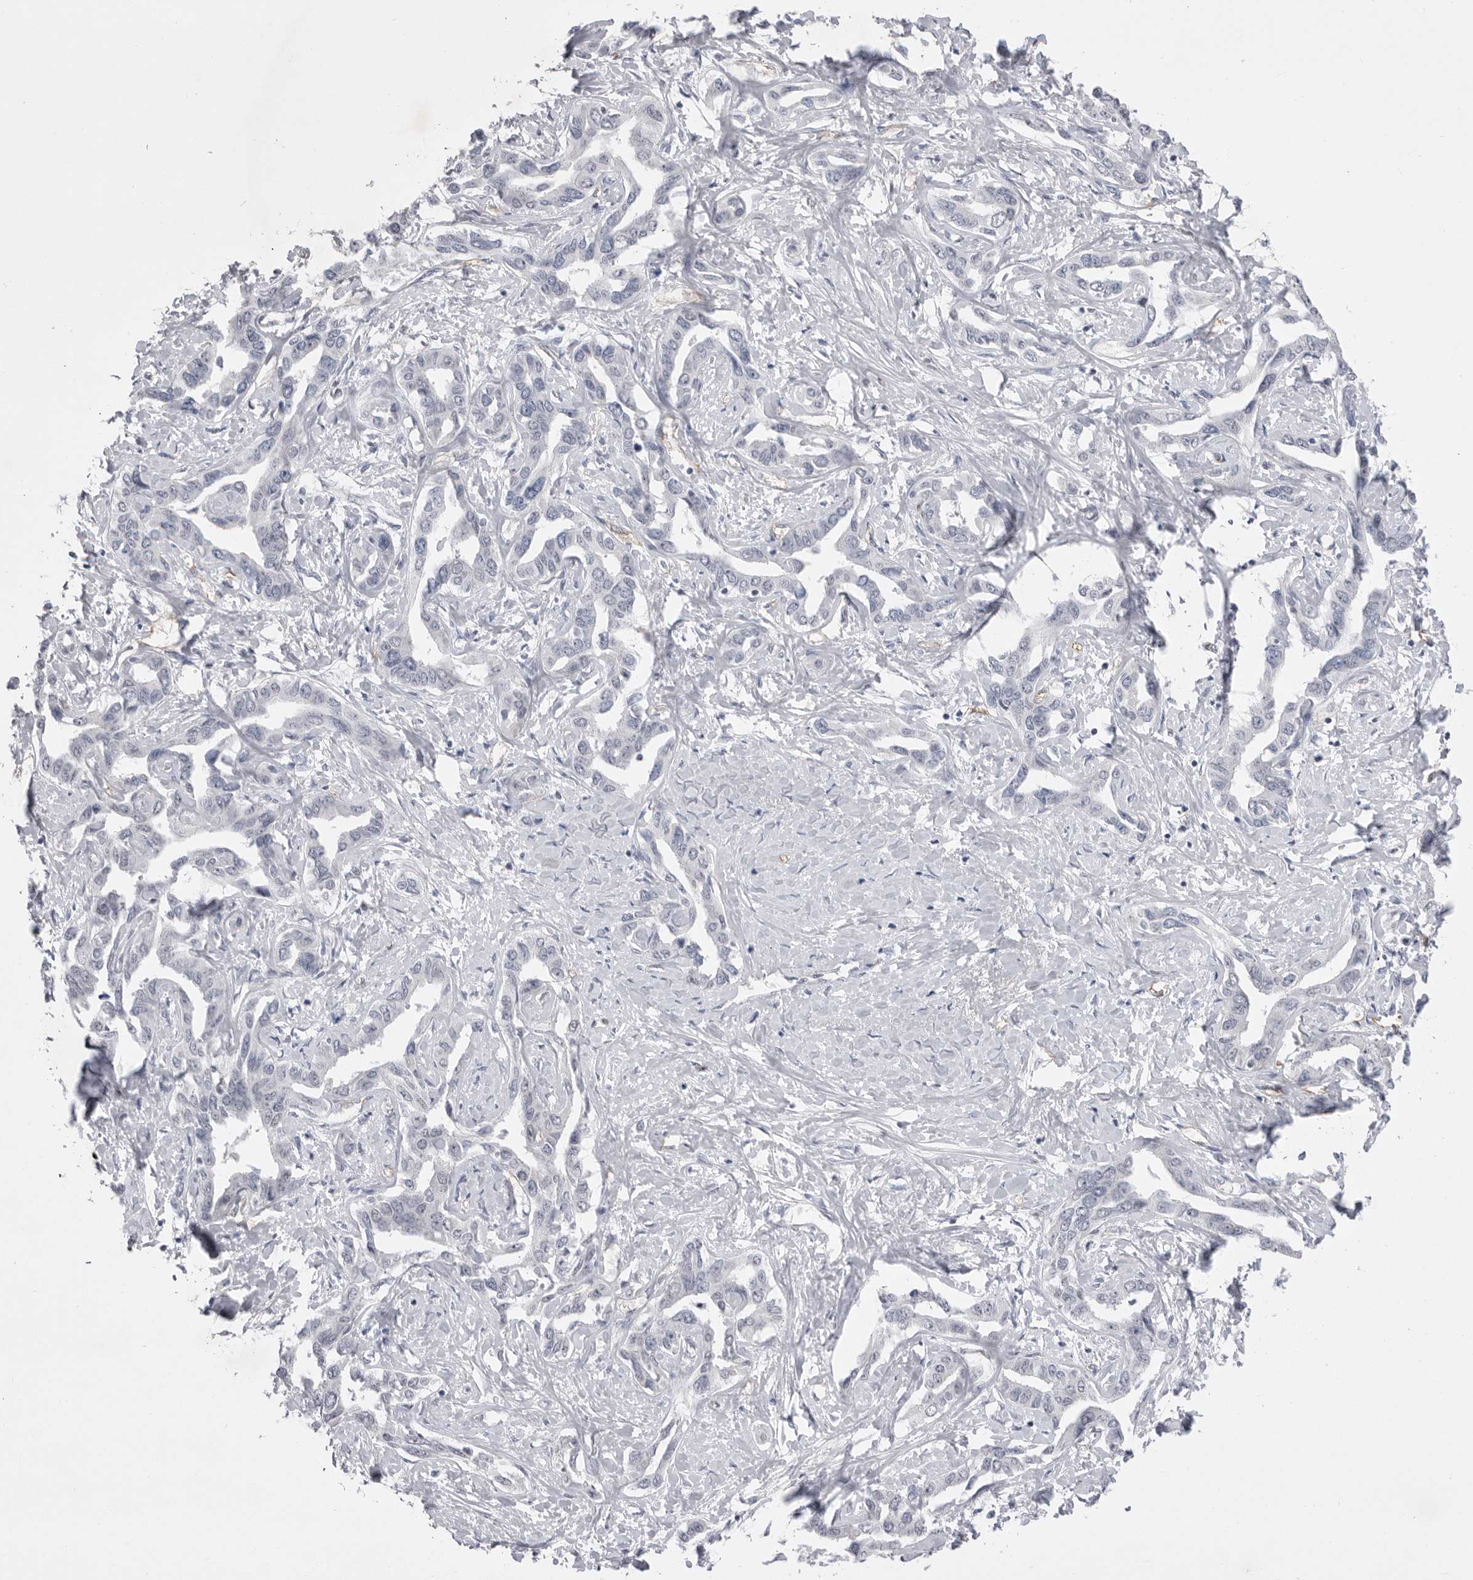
{"staining": {"intensity": "negative", "quantity": "none", "location": "none"}, "tissue": "liver cancer", "cell_type": "Tumor cells", "image_type": "cancer", "snomed": [{"axis": "morphology", "description": "Cholangiocarcinoma"}, {"axis": "topography", "description": "Liver"}], "caption": "Immunohistochemistry (IHC) histopathology image of neoplastic tissue: cholangiocarcinoma (liver) stained with DAB exhibits no significant protein staining in tumor cells.", "gene": "ZBTB7B", "patient": {"sex": "male", "age": 59}}